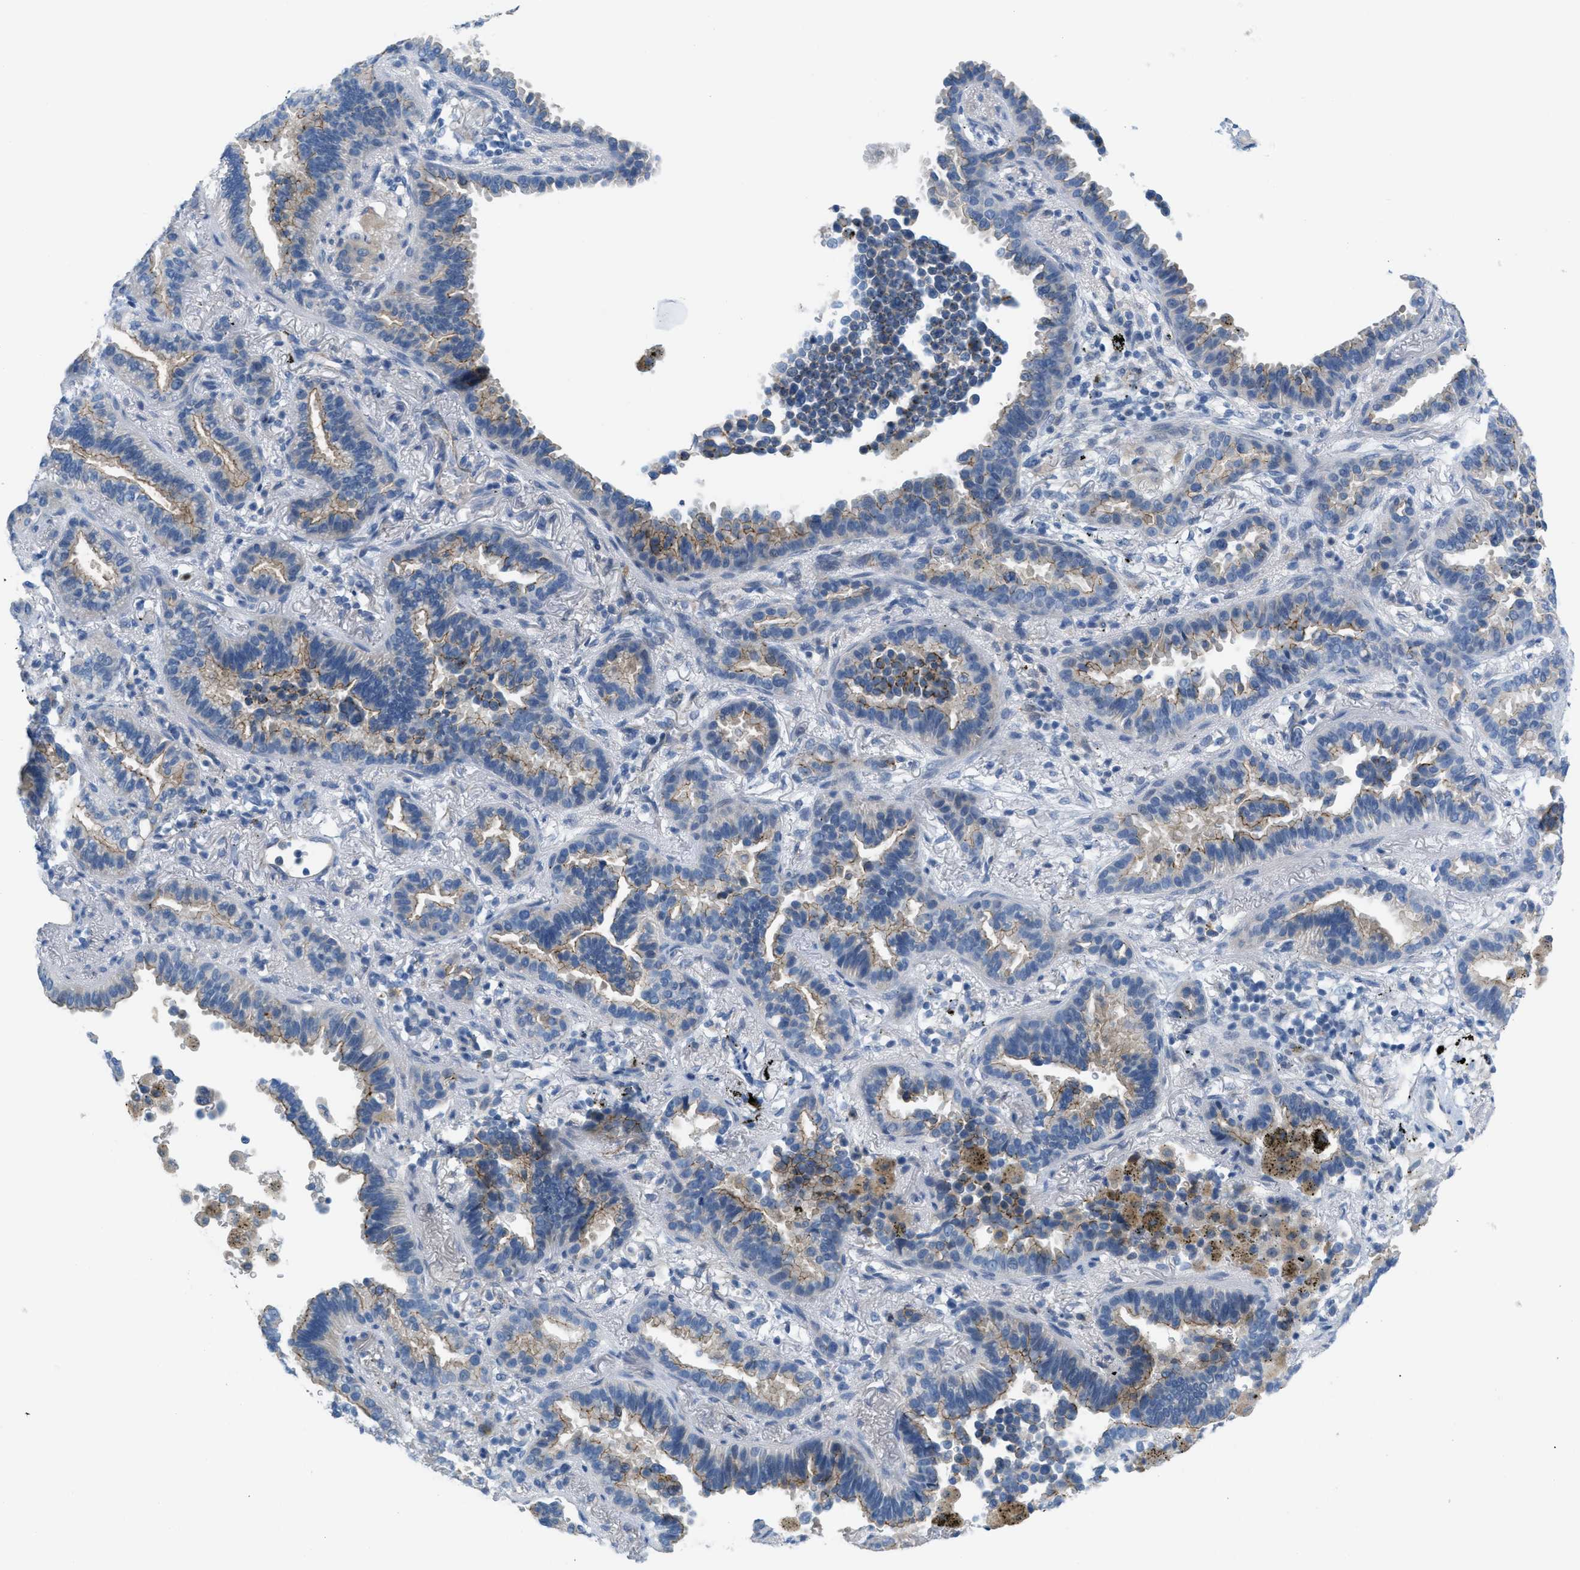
{"staining": {"intensity": "weak", "quantity": "25%-75%", "location": "cytoplasmic/membranous"}, "tissue": "lung cancer", "cell_type": "Tumor cells", "image_type": "cancer", "snomed": [{"axis": "morphology", "description": "Normal tissue, NOS"}, {"axis": "morphology", "description": "Adenocarcinoma, NOS"}, {"axis": "topography", "description": "Lung"}], "caption": "Lung cancer (adenocarcinoma) tissue shows weak cytoplasmic/membranous positivity in approximately 25%-75% of tumor cells, visualized by immunohistochemistry.", "gene": "CRB3", "patient": {"sex": "male", "age": 59}}